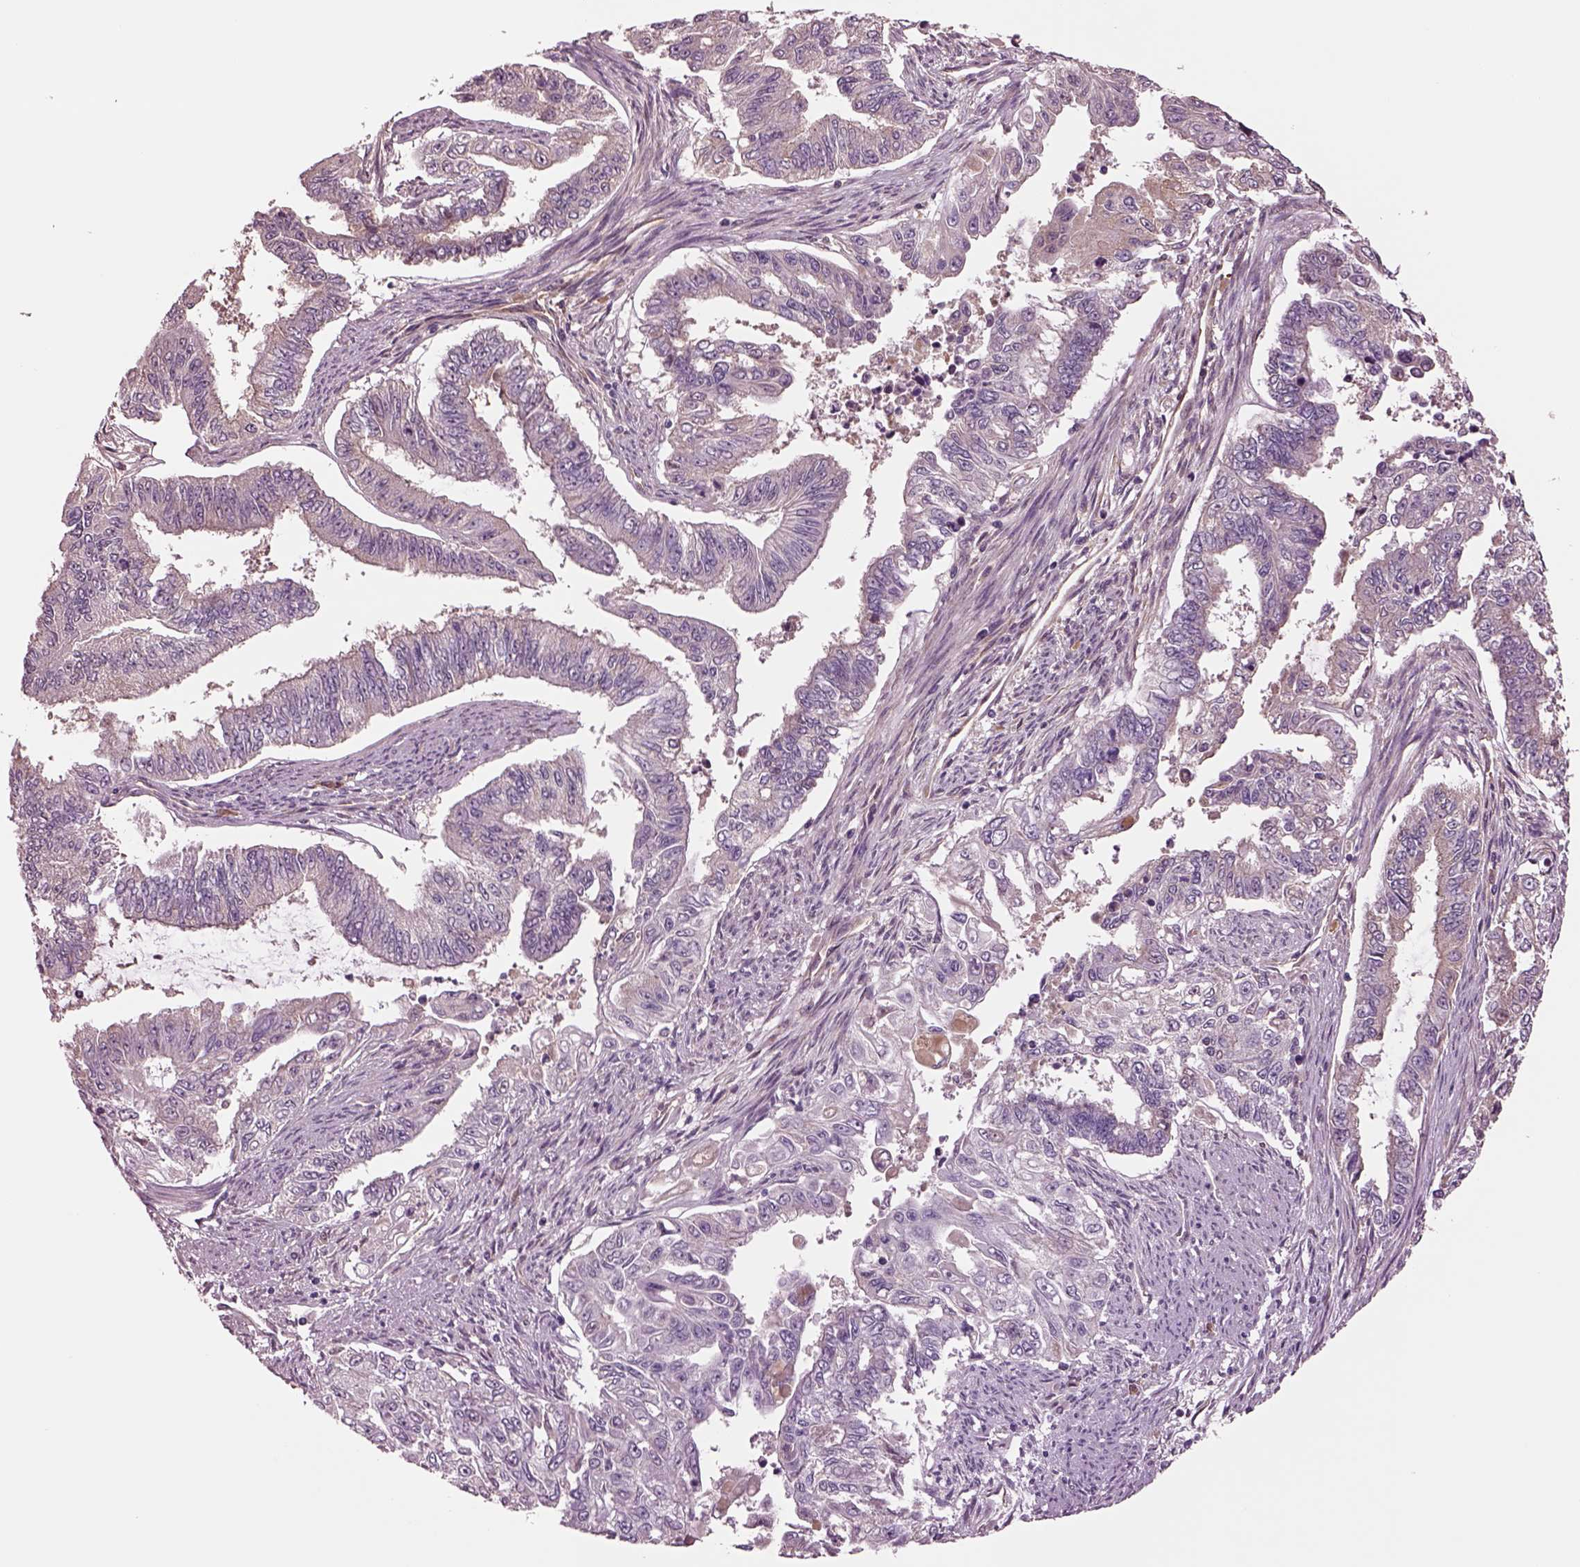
{"staining": {"intensity": "negative", "quantity": "none", "location": "none"}, "tissue": "endometrial cancer", "cell_type": "Tumor cells", "image_type": "cancer", "snomed": [{"axis": "morphology", "description": "Adenocarcinoma, NOS"}, {"axis": "topography", "description": "Uterus"}], "caption": "Immunohistochemistry of human endometrial cancer (adenocarcinoma) displays no positivity in tumor cells.", "gene": "HTR1B", "patient": {"sex": "female", "age": 59}}